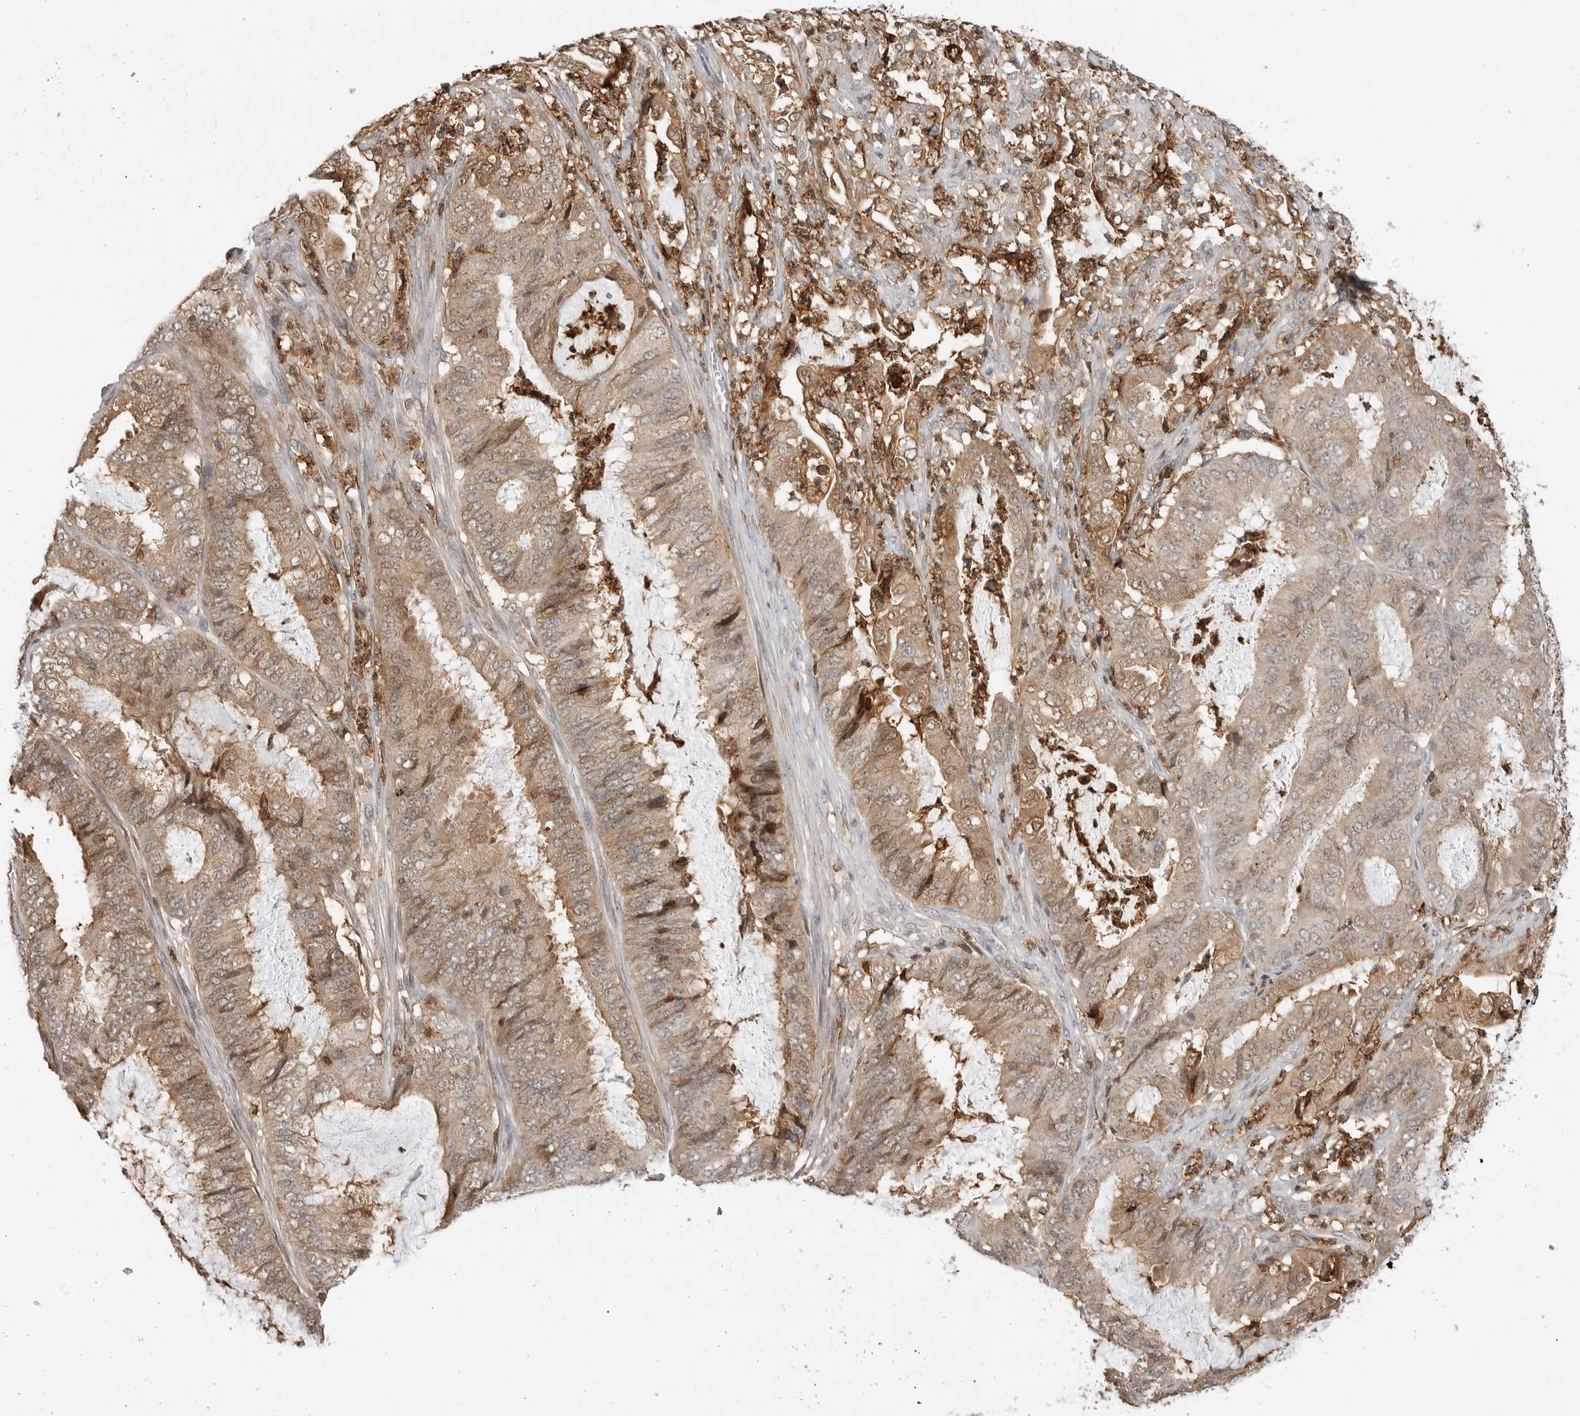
{"staining": {"intensity": "moderate", "quantity": ">75%", "location": "cytoplasmic/membranous,nuclear"}, "tissue": "endometrial cancer", "cell_type": "Tumor cells", "image_type": "cancer", "snomed": [{"axis": "morphology", "description": "Adenocarcinoma, NOS"}, {"axis": "topography", "description": "Endometrium"}], "caption": "Endometrial cancer (adenocarcinoma) was stained to show a protein in brown. There is medium levels of moderate cytoplasmic/membranous and nuclear staining in about >75% of tumor cells. (Stains: DAB (3,3'-diaminobenzidine) in brown, nuclei in blue, Microscopy: brightfield microscopy at high magnification).", "gene": "ANXA11", "patient": {"sex": "female", "age": 49}}